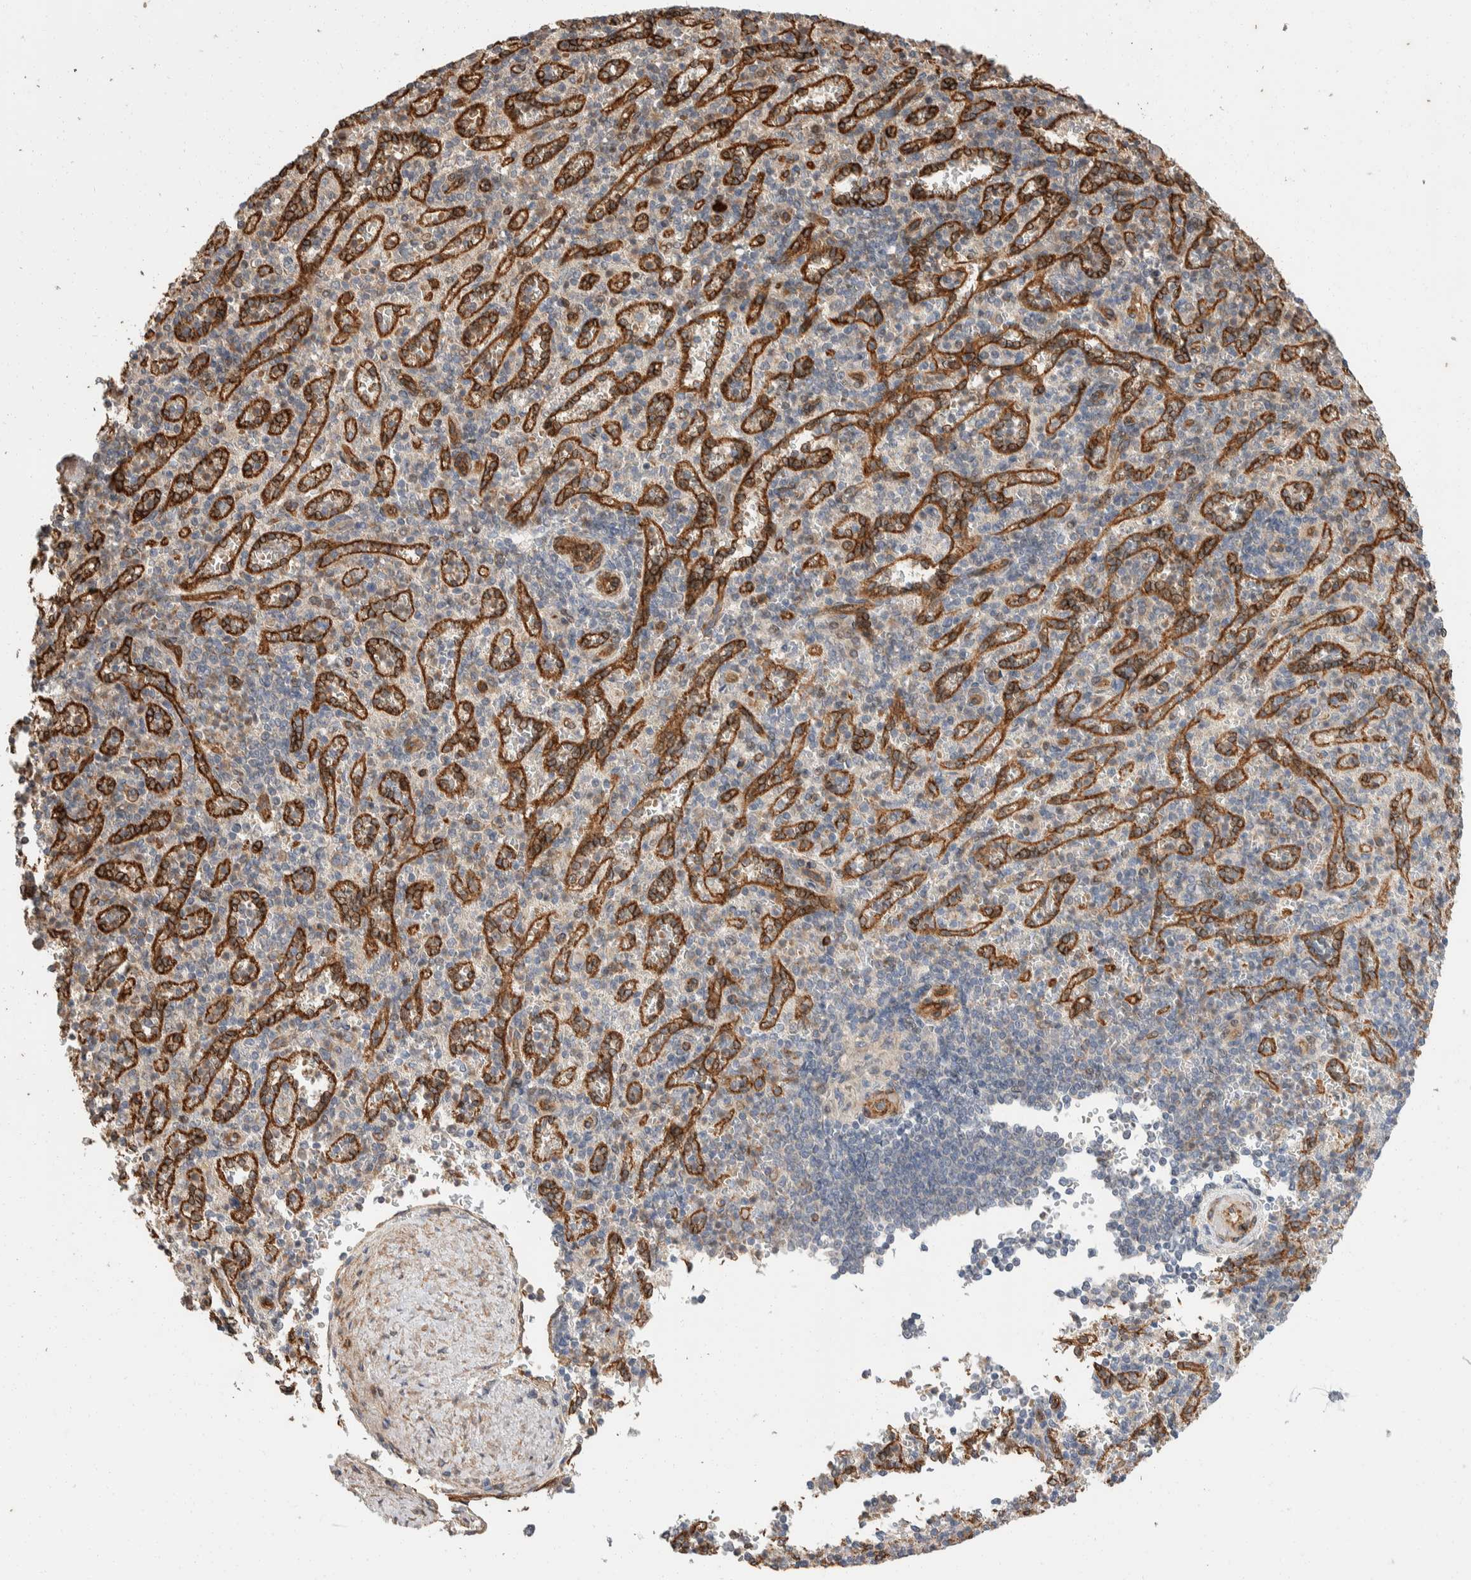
{"staining": {"intensity": "weak", "quantity": "25%-75%", "location": "cytoplasmic/membranous"}, "tissue": "spleen", "cell_type": "Cells in red pulp", "image_type": "normal", "snomed": [{"axis": "morphology", "description": "Normal tissue, NOS"}, {"axis": "topography", "description": "Spleen"}], "caption": "About 25%-75% of cells in red pulp in benign human spleen exhibit weak cytoplasmic/membranous protein positivity as visualized by brown immunohistochemical staining.", "gene": "ERC1", "patient": {"sex": "female", "age": 74}}